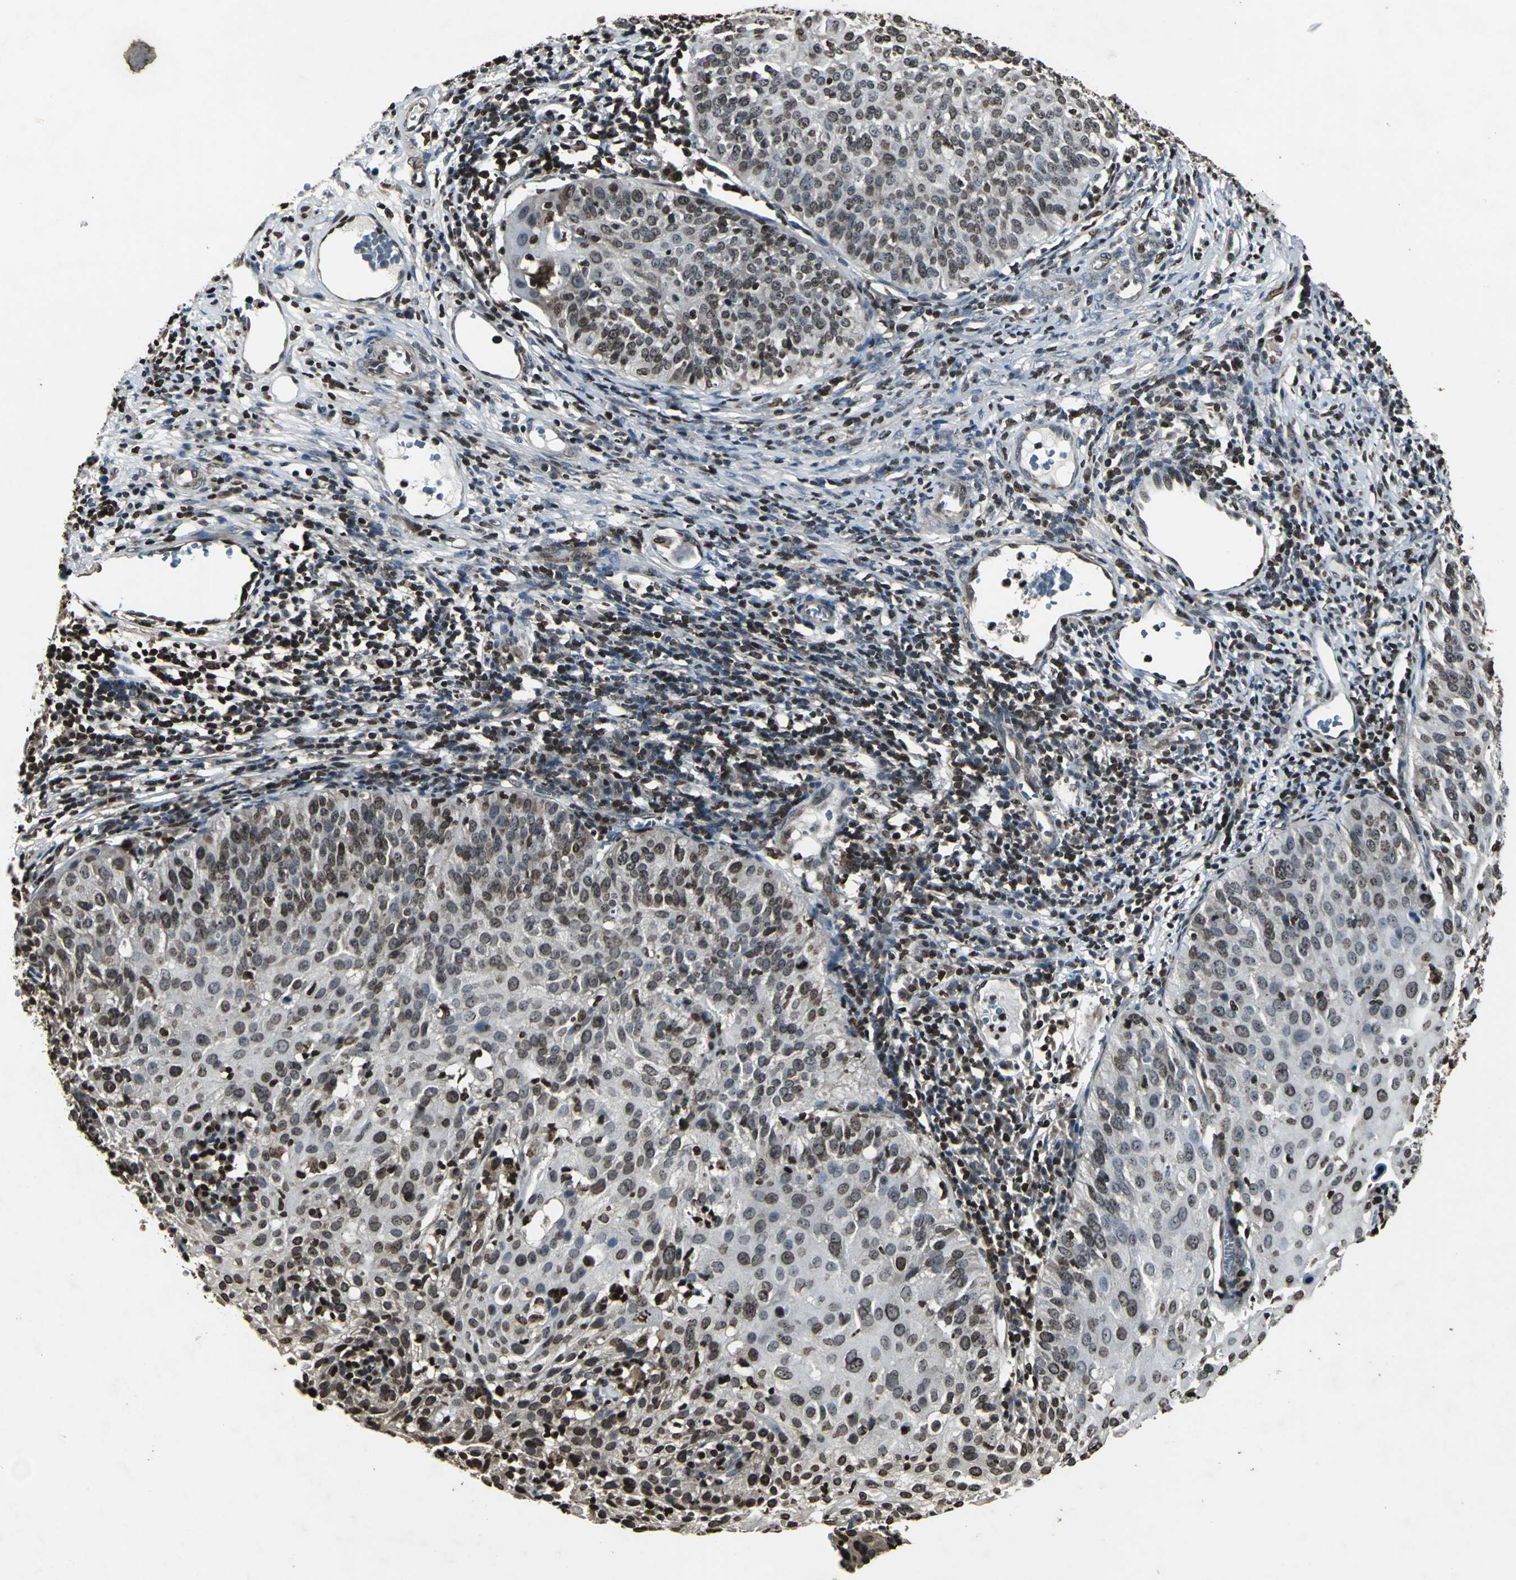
{"staining": {"intensity": "moderate", "quantity": ">75%", "location": "cytoplasmic/membranous,nuclear"}, "tissue": "cervical cancer", "cell_type": "Tumor cells", "image_type": "cancer", "snomed": [{"axis": "morphology", "description": "Squamous cell carcinoma, NOS"}, {"axis": "topography", "description": "Cervix"}], "caption": "Immunohistochemical staining of human squamous cell carcinoma (cervical) shows medium levels of moderate cytoplasmic/membranous and nuclear staining in approximately >75% of tumor cells.", "gene": "AHR", "patient": {"sex": "female", "age": 38}}